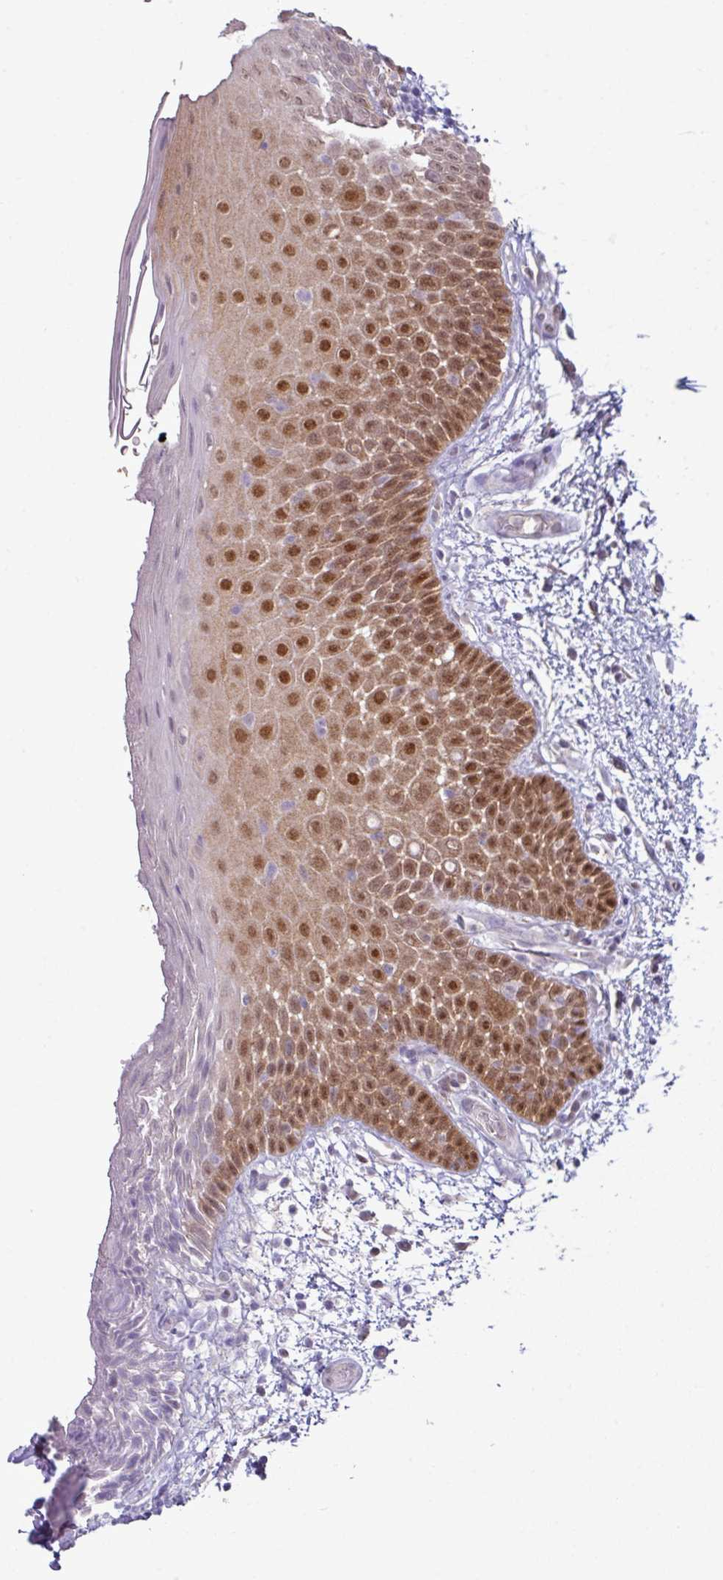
{"staining": {"intensity": "moderate", "quantity": ">75%", "location": "cytoplasmic/membranous,nuclear"}, "tissue": "oral mucosa", "cell_type": "Squamous epithelial cells", "image_type": "normal", "snomed": [{"axis": "morphology", "description": "Normal tissue, NOS"}, {"axis": "morphology", "description": "Squamous cell carcinoma, NOS"}, {"axis": "topography", "description": "Oral tissue"}, {"axis": "topography", "description": "Tounge, NOS"}, {"axis": "topography", "description": "Head-Neck"}], "caption": "Squamous epithelial cells demonstrate medium levels of moderate cytoplasmic/membranous,nuclear staining in about >75% of cells in normal human oral mucosa.", "gene": "TTLL12", "patient": {"sex": "male", "age": 76}}